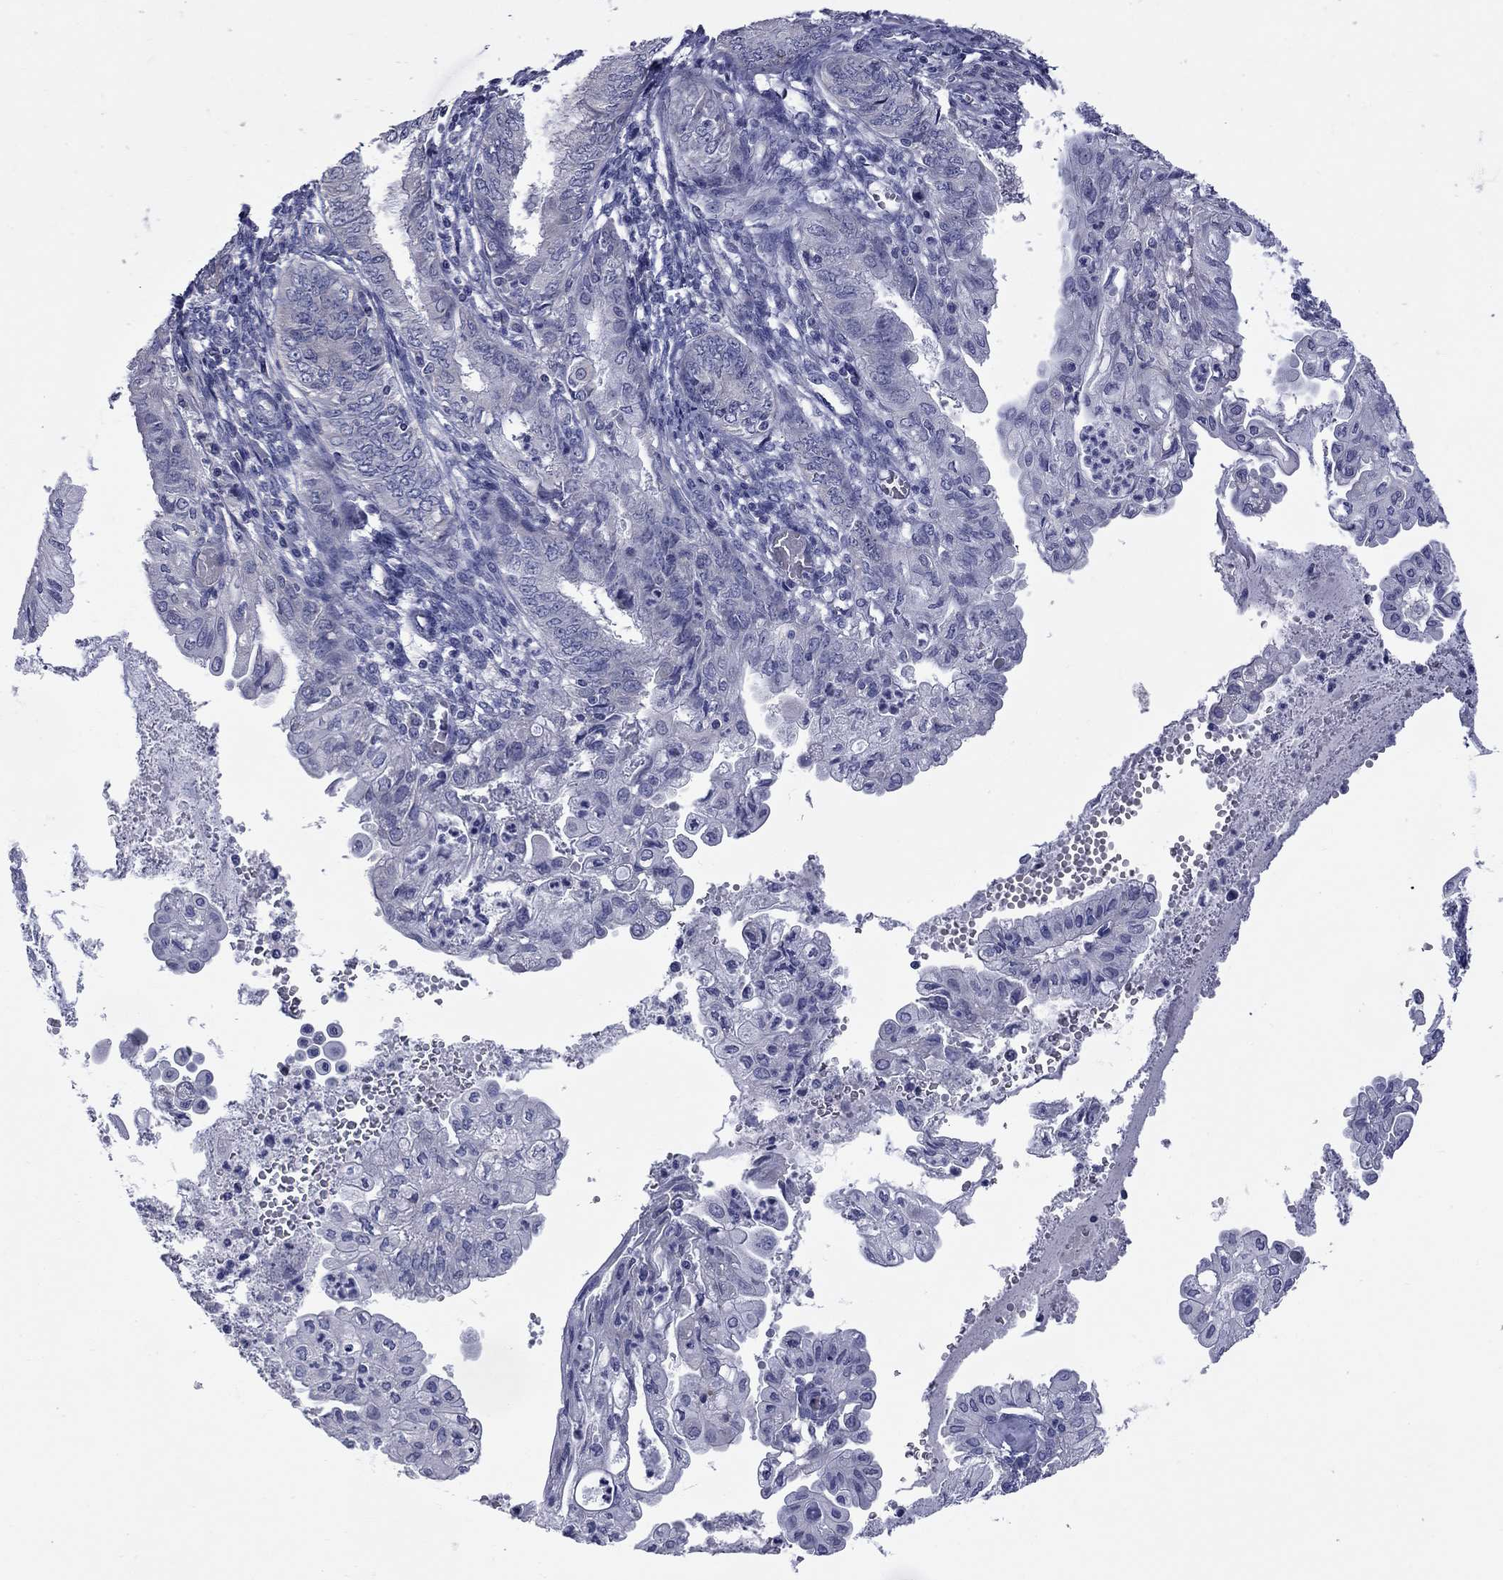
{"staining": {"intensity": "negative", "quantity": "none", "location": "none"}, "tissue": "endometrial cancer", "cell_type": "Tumor cells", "image_type": "cancer", "snomed": [{"axis": "morphology", "description": "Adenocarcinoma, NOS"}, {"axis": "topography", "description": "Endometrium"}], "caption": "Tumor cells are negative for protein expression in human endometrial cancer (adenocarcinoma).", "gene": "ABCB4", "patient": {"sex": "female", "age": 68}}